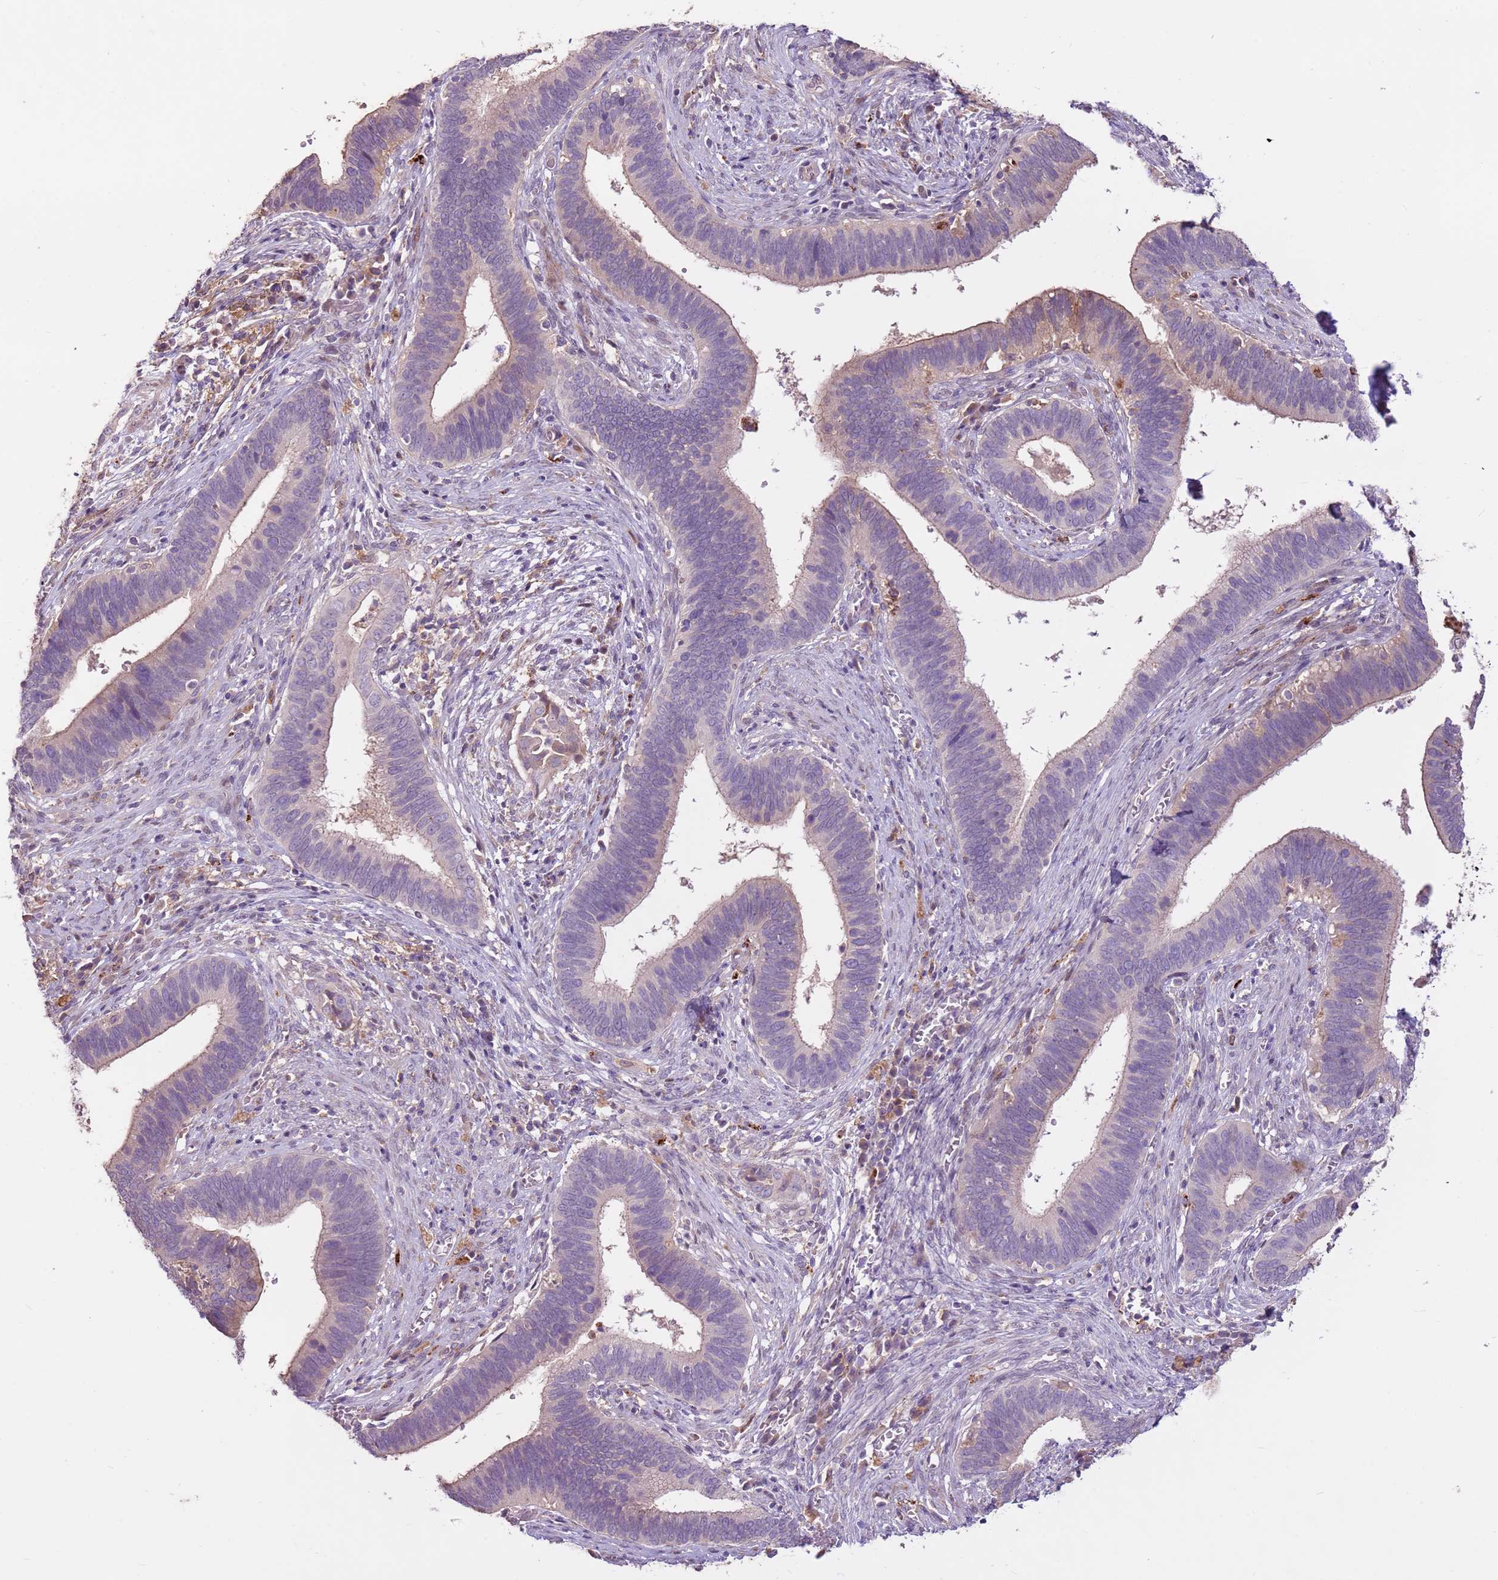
{"staining": {"intensity": "weak", "quantity": "<25%", "location": "cytoplasmic/membranous"}, "tissue": "cervical cancer", "cell_type": "Tumor cells", "image_type": "cancer", "snomed": [{"axis": "morphology", "description": "Adenocarcinoma, NOS"}, {"axis": "topography", "description": "Cervix"}], "caption": "IHC micrograph of cervical adenocarcinoma stained for a protein (brown), which reveals no expression in tumor cells.", "gene": "LGI4", "patient": {"sex": "female", "age": 42}}